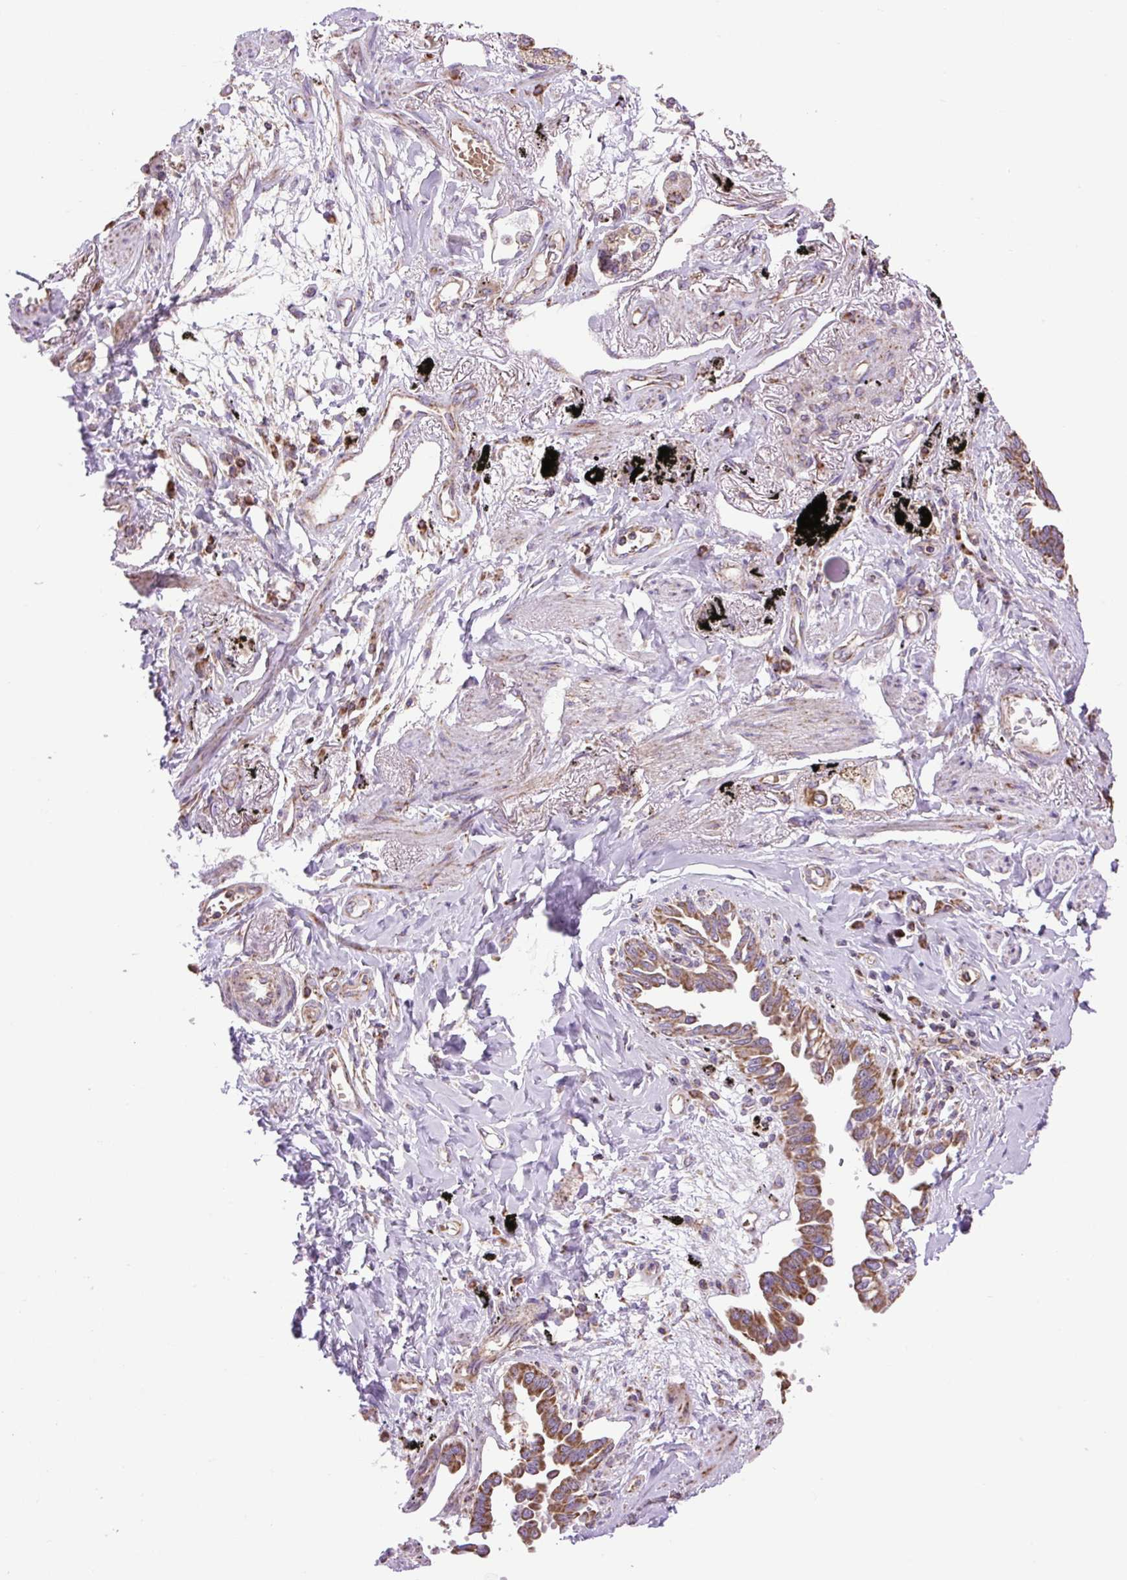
{"staining": {"intensity": "moderate", "quantity": ">75%", "location": "cytoplasmic/membranous"}, "tissue": "lung cancer", "cell_type": "Tumor cells", "image_type": "cancer", "snomed": [{"axis": "morphology", "description": "Adenocarcinoma, NOS"}, {"axis": "topography", "description": "Lung"}], "caption": "Protein staining shows moderate cytoplasmic/membranous positivity in about >75% of tumor cells in lung adenocarcinoma. The staining was performed using DAB to visualize the protein expression in brown, while the nuclei were stained in blue with hematoxylin (Magnification: 20x).", "gene": "PLCG1", "patient": {"sex": "male", "age": 67}}